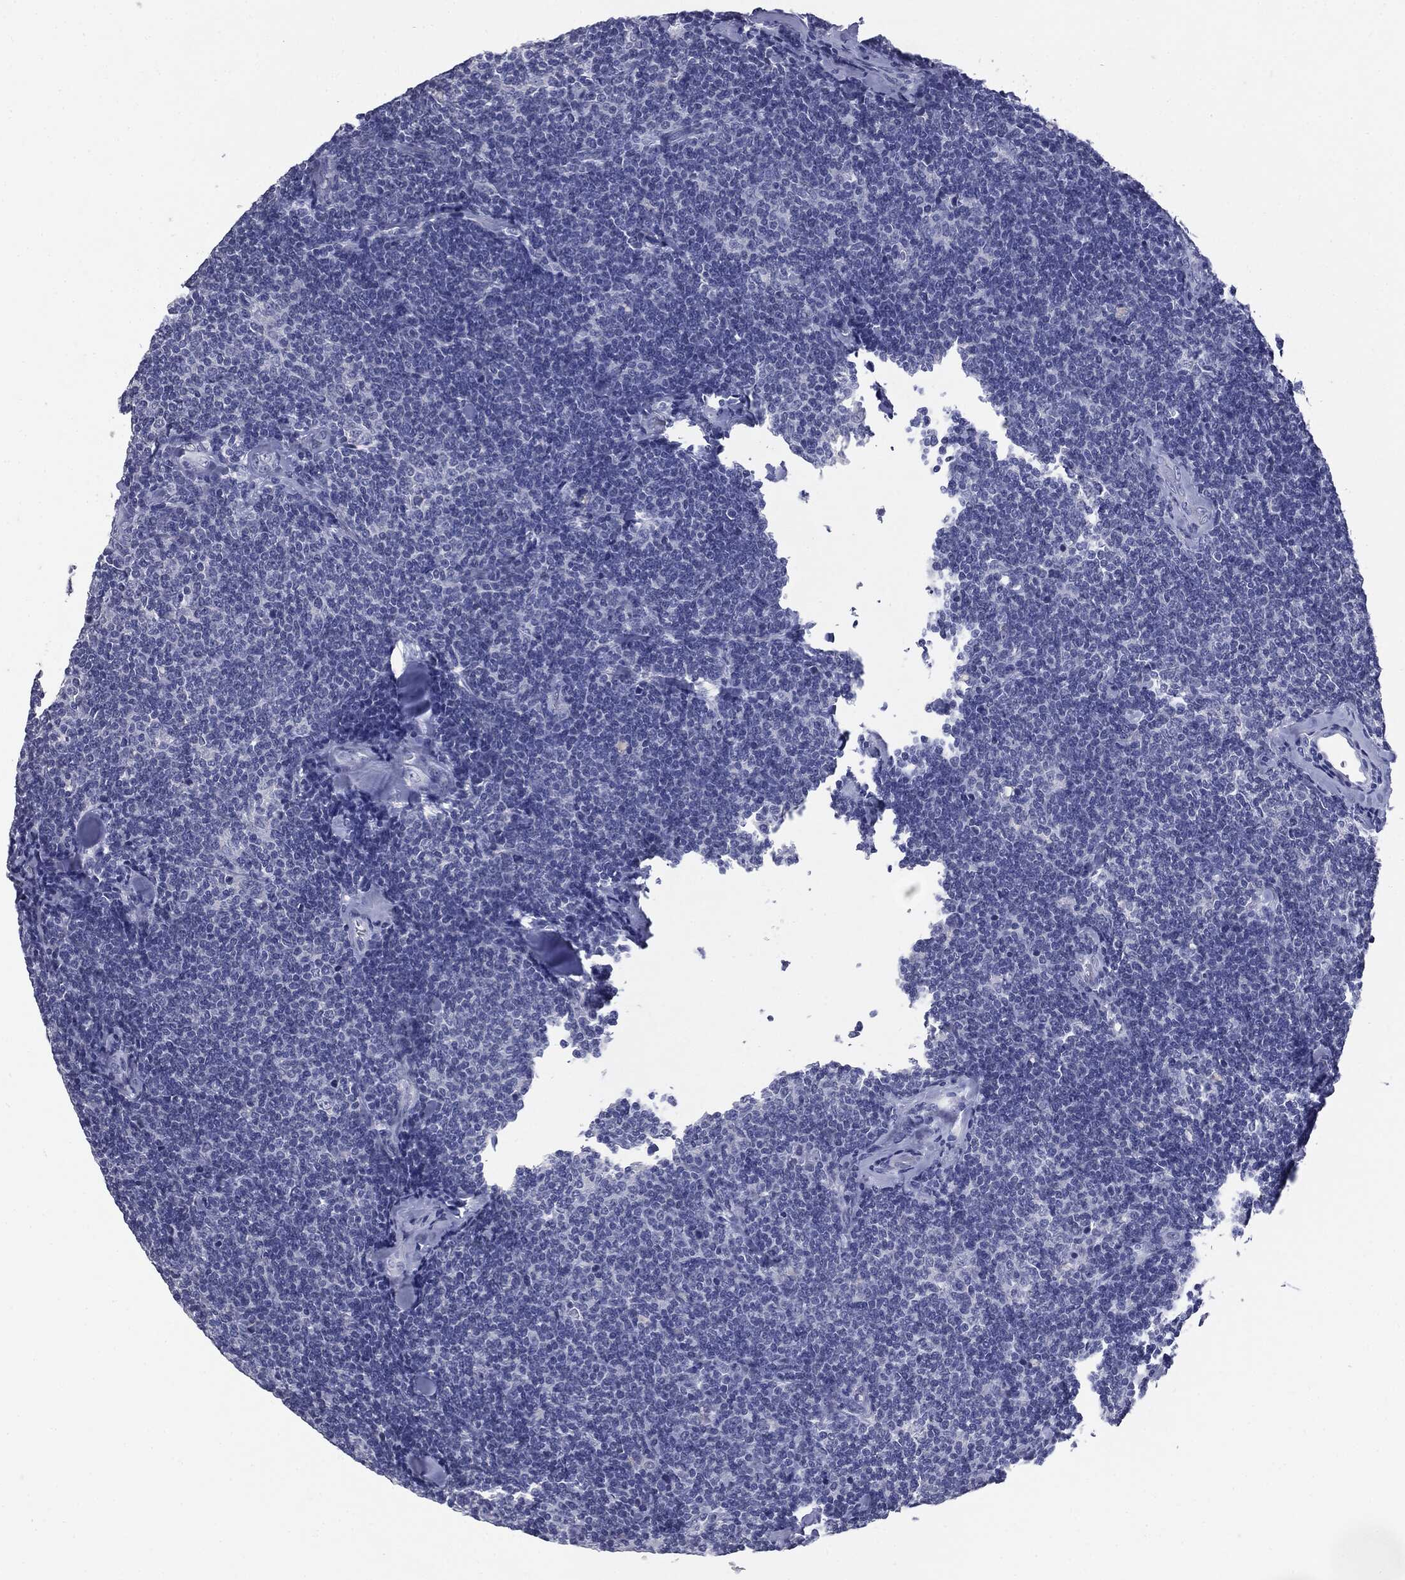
{"staining": {"intensity": "negative", "quantity": "none", "location": "none"}, "tissue": "lymphoma", "cell_type": "Tumor cells", "image_type": "cancer", "snomed": [{"axis": "morphology", "description": "Malignant lymphoma, non-Hodgkin's type, Low grade"}, {"axis": "topography", "description": "Lymph node"}], "caption": "Tumor cells are negative for brown protein staining in low-grade malignant lymphoma, non-Hodgkin's type.", "gene": "TSHB", "patient": {"sex": "female", "age": 56}}